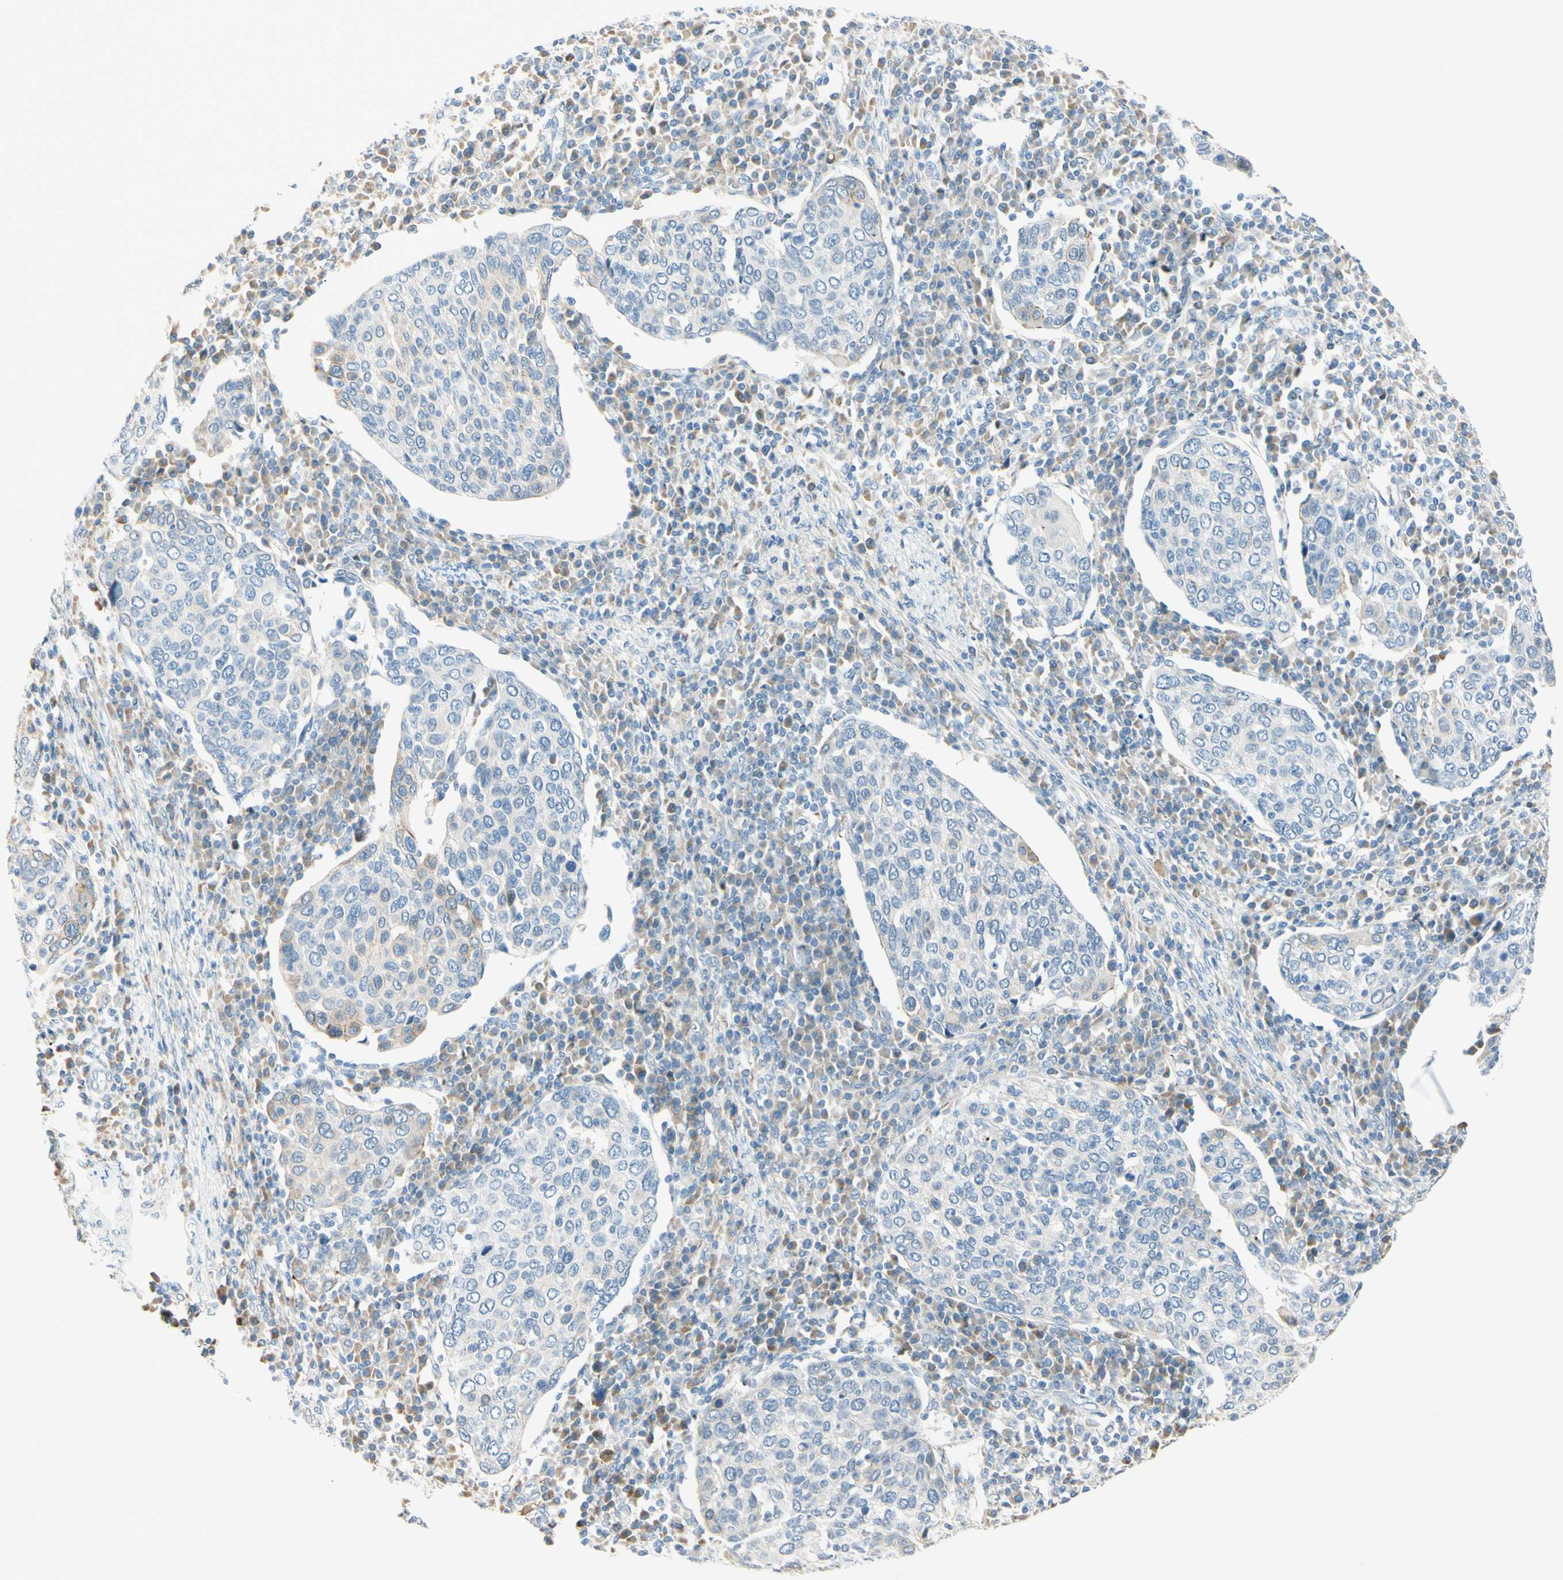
{"staining": {"intensity": "negative", "quantity": "none", "location": "none"}, "tissue": "cervical cancer", "cell_type": "Tumor cells", "image_type": "cancer", "snomed": [{"axis": "morphology", "description": "Squamous cell carcinoma, NOS"}, {"axis": "topography", "description": "Cervix"}], "caption": "Immunohistochemistry (IHC) of cervical cancer (squamous cell carcinoma) reveals no positivity in tumor cells.", "gene": "GALNT5", "patient": {"sex": "female", "age": 40}}